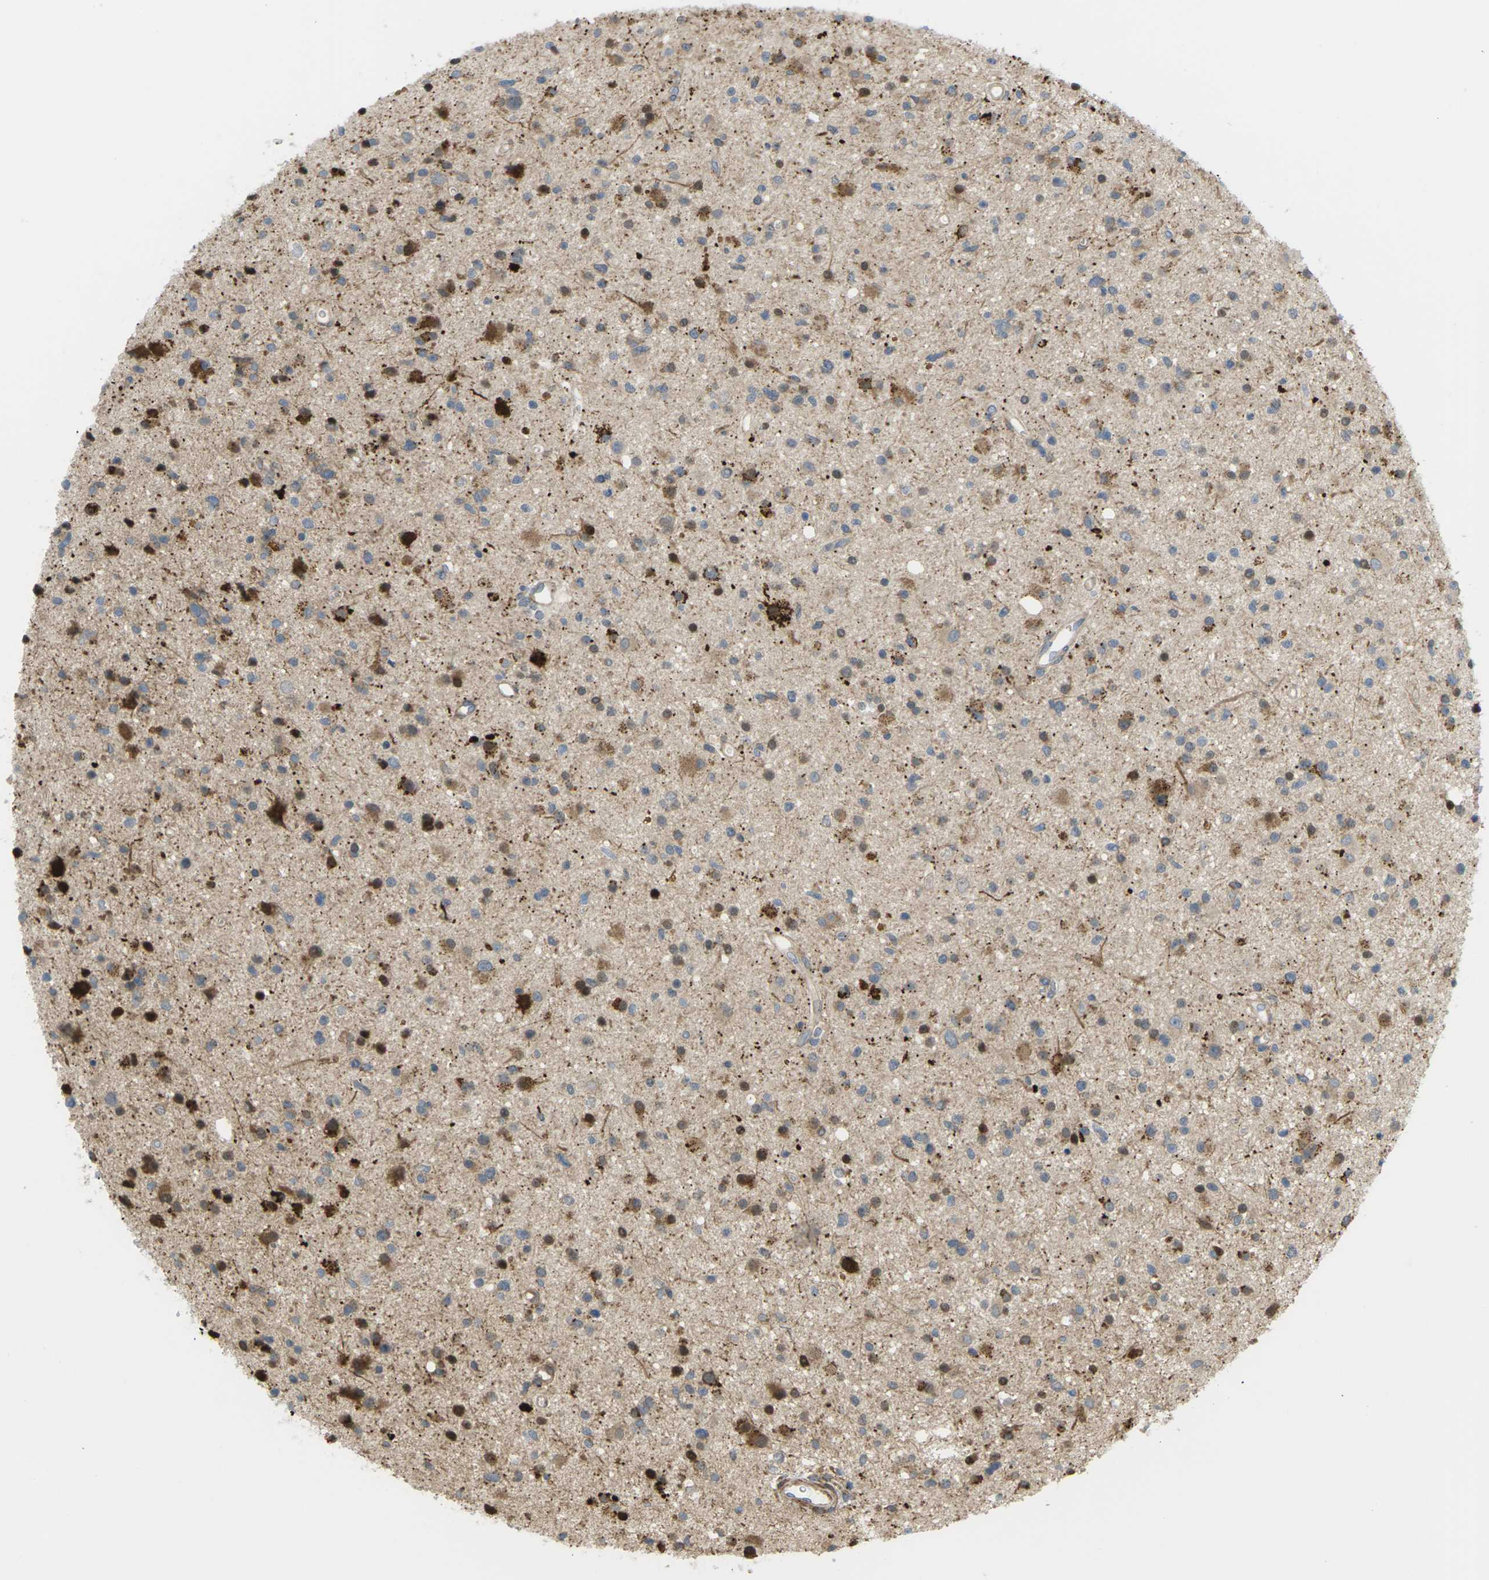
{"staining": {"intensity": "moderate", "quantity": "25%-75%", "location": "cytoplasmic/membranous"}, "tissue": "glioma", "cell_type": "Tumor cells", "image_type": "cancer", "snomed": [{"axis": "morphology", "description": "Glioma, malignant, High grade"}, {"axis": "topography", "description": "Brain"}], "caption": "Approximately 25%-75% of tumor cells in glioma show moderate cytoplasmic/membranous protein positivity as visualized by brown immunohistochemical staining.", "gene": "ROBO1", "patient": {"sex": "male", "age": 33}}